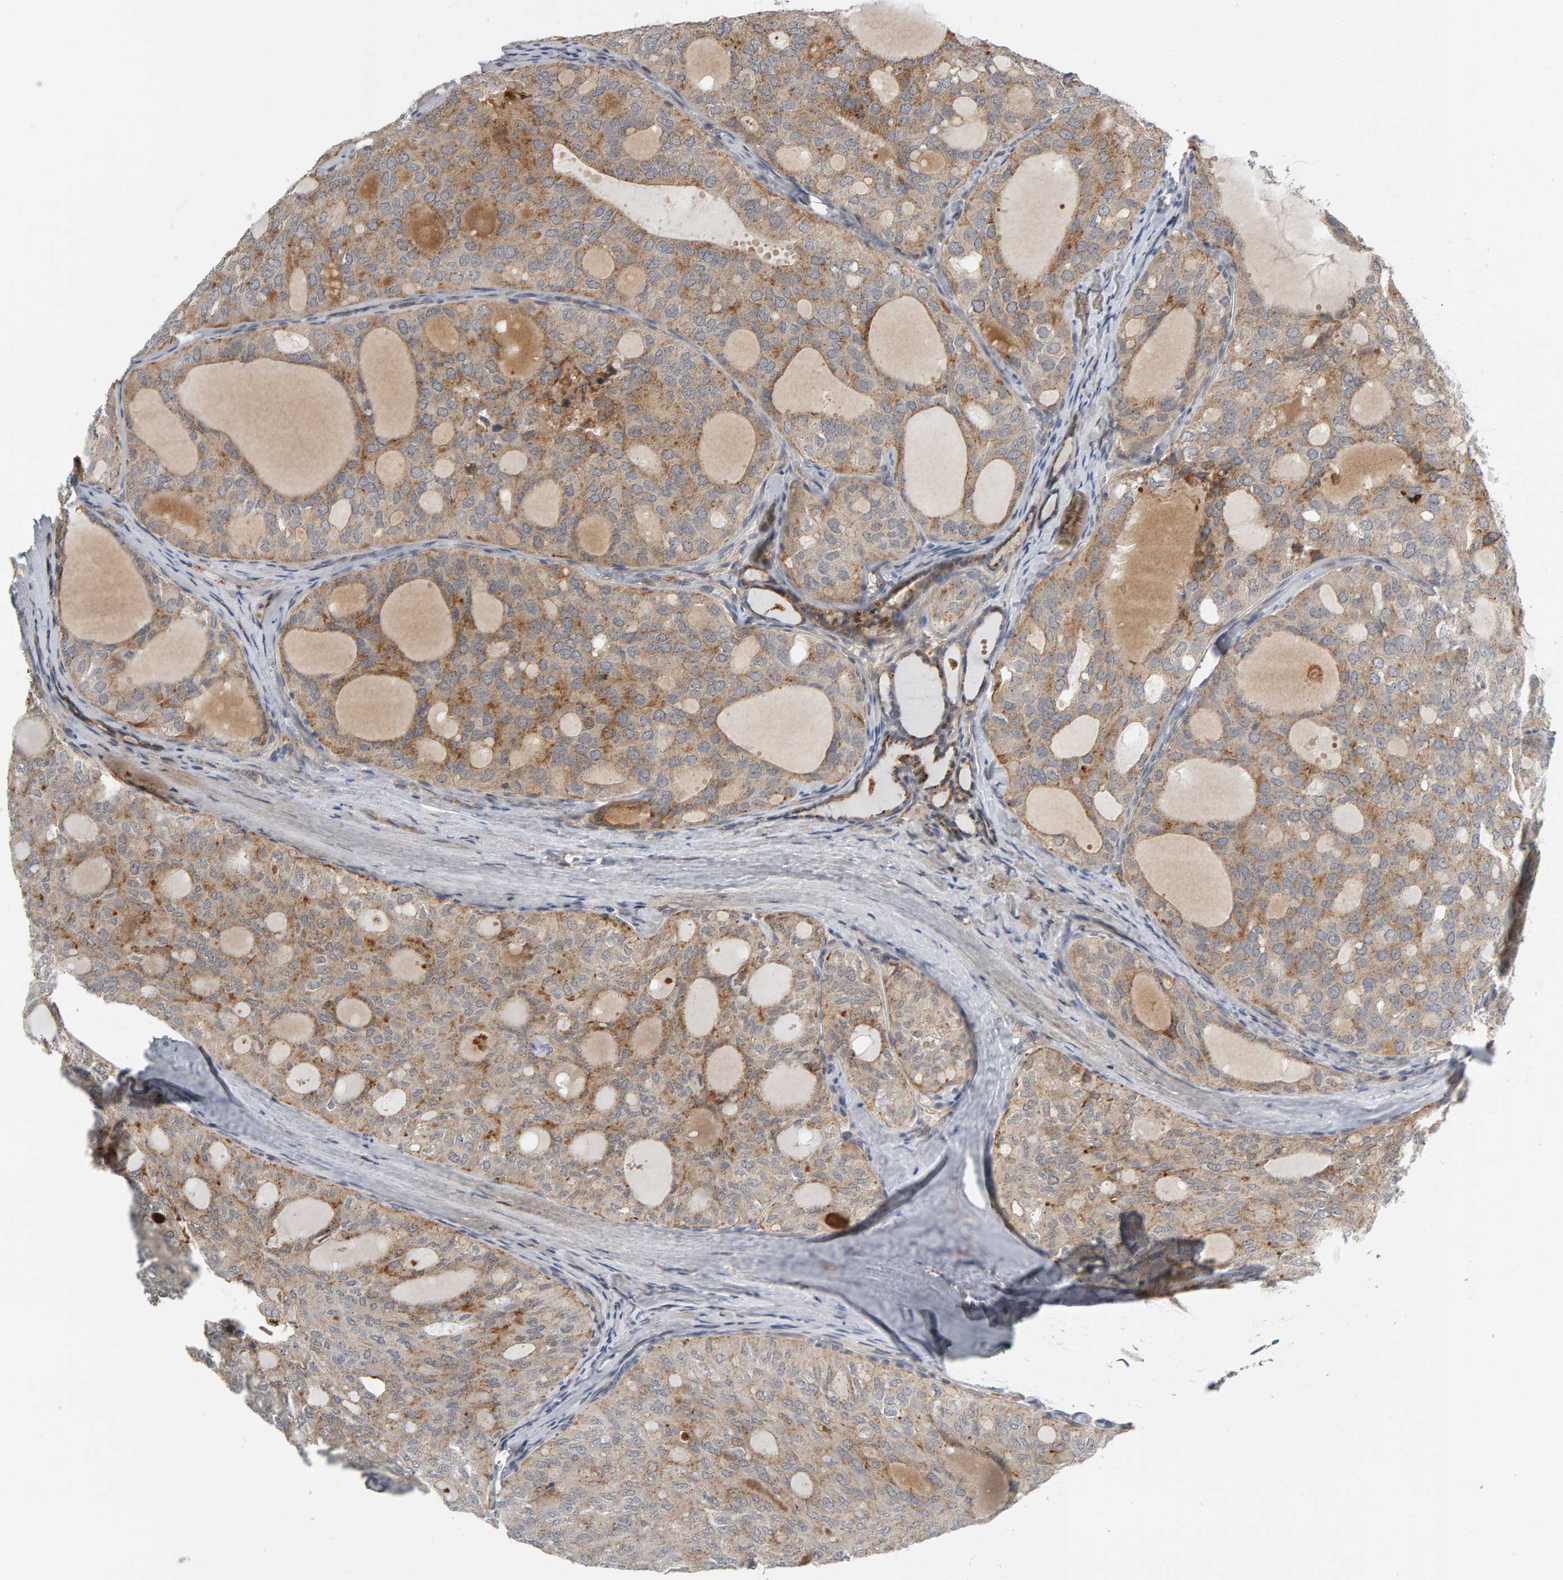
{"staining": {"intensity": "moderate", "quantity": "25%-75%", "location": "cytoplasmic/membranous"}, "tissue": "thyroid cancer", "cell_type": "Tumor cells", "image_type": "cancer", "snomed": [{"axis": "morphology", "description": "Follicular adenoma carcinoma, NOS"}, {"axis": "topography", "description": "Thyroid gland"}], "caption": "There is medium levels of moderate cytoplasmic/membranous expression in tumor cells of follicular adenoma carcinoma (thyroid), as demonstrated by immunohistochemical staining (brown color).", "gene": "ZNF160", "patient": {"sex": "male", "age": 75}}